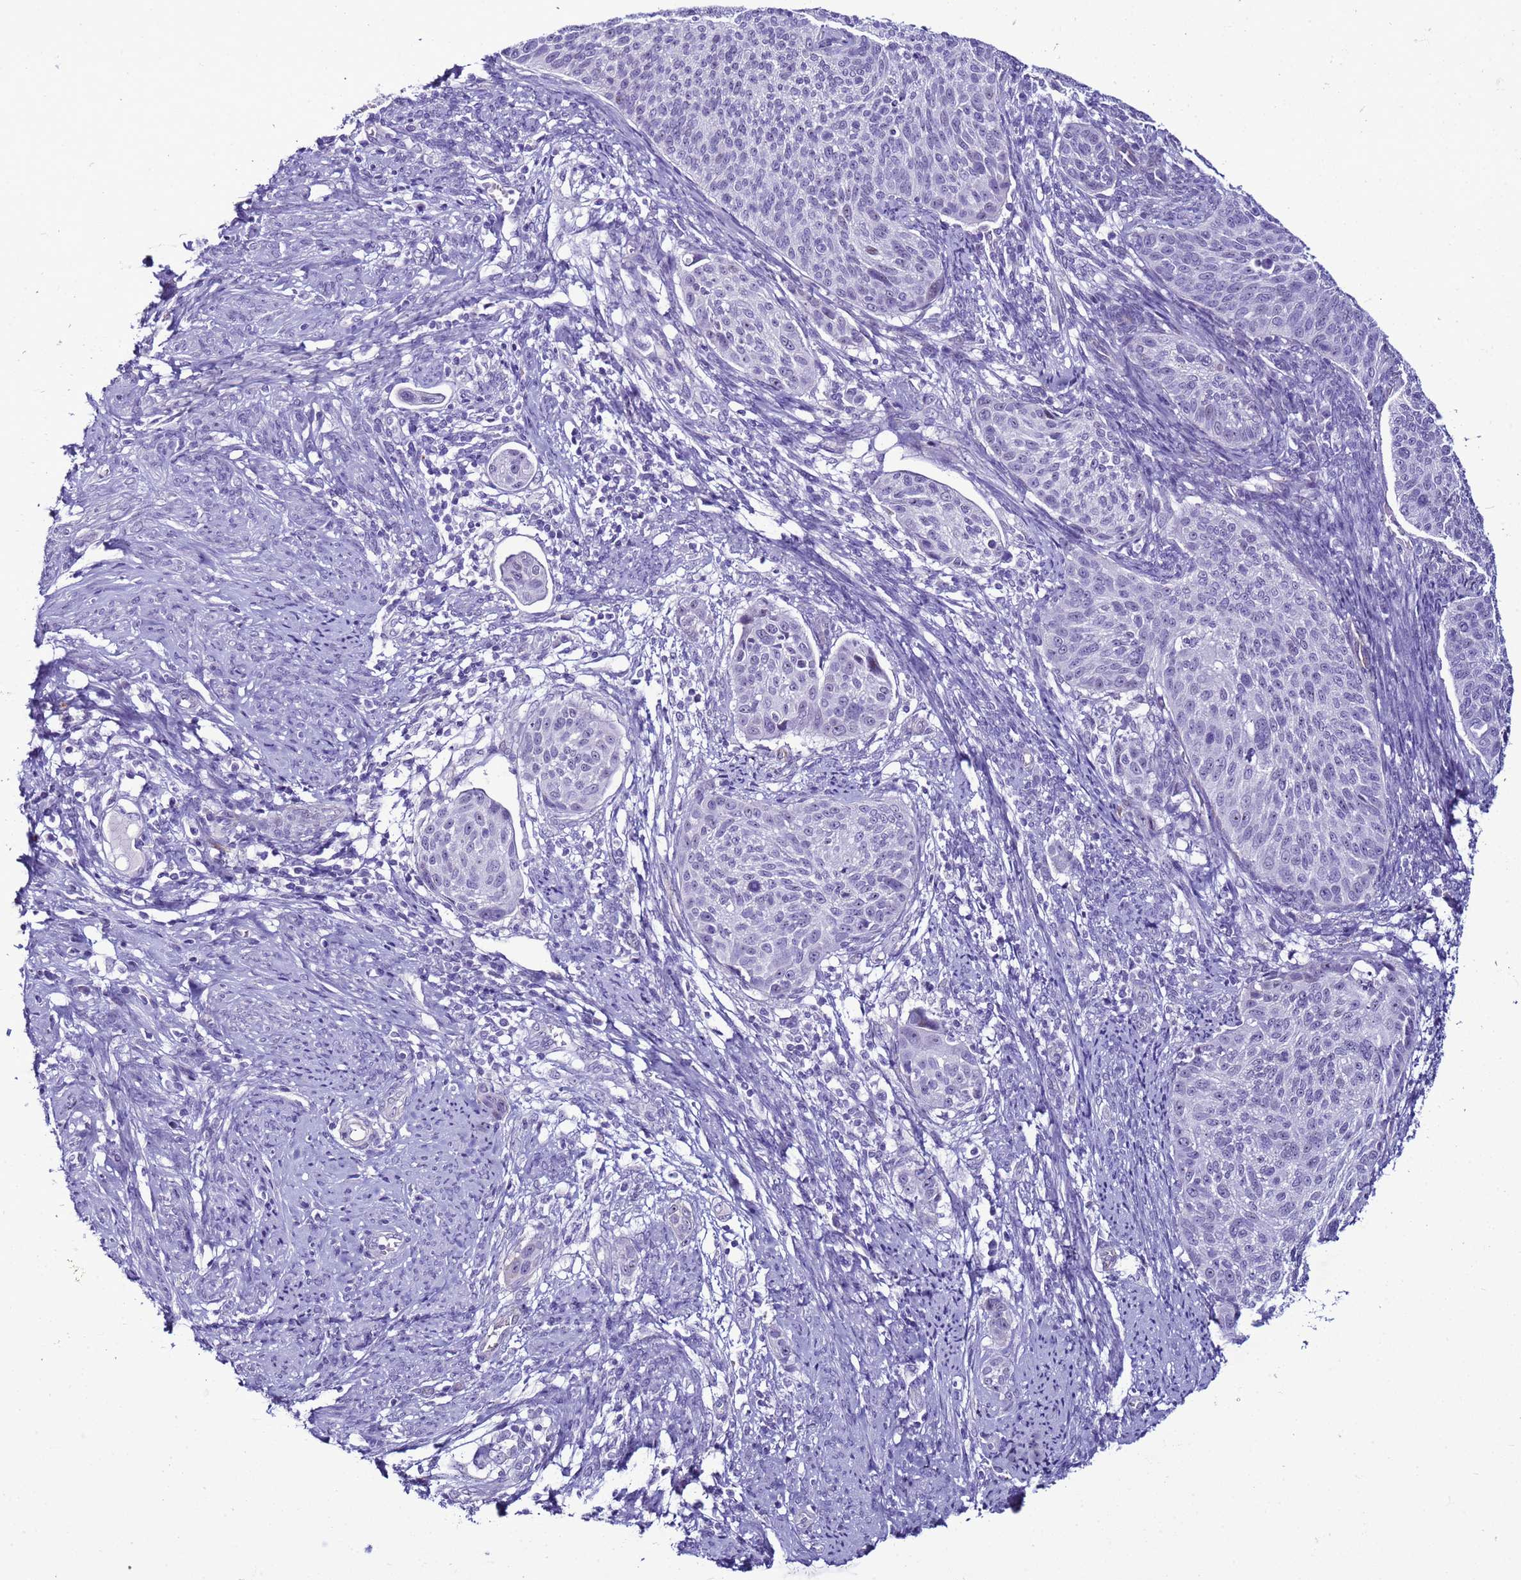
{"staining": {"intensity": "negative", "quantity": "none", "location": "none"}, "tissue": "cervical cancer", "cell_type": "Tumor cells", "image_type": "cancer", "snomed": [{"axis": "morphology", "description": "Squamous cell carcinoma, NOS"}, {"axis": "topography", "description": "Cervix"}], "caption": "DAB (3,3'-diaminobenzidine) immunohistochemical staining of cervical cancer (squamous cell carcinoma) shows no significant expression in tumor cells.", "gene": "LRRC10B", "patient": {"sex": "female", "age": 70}}